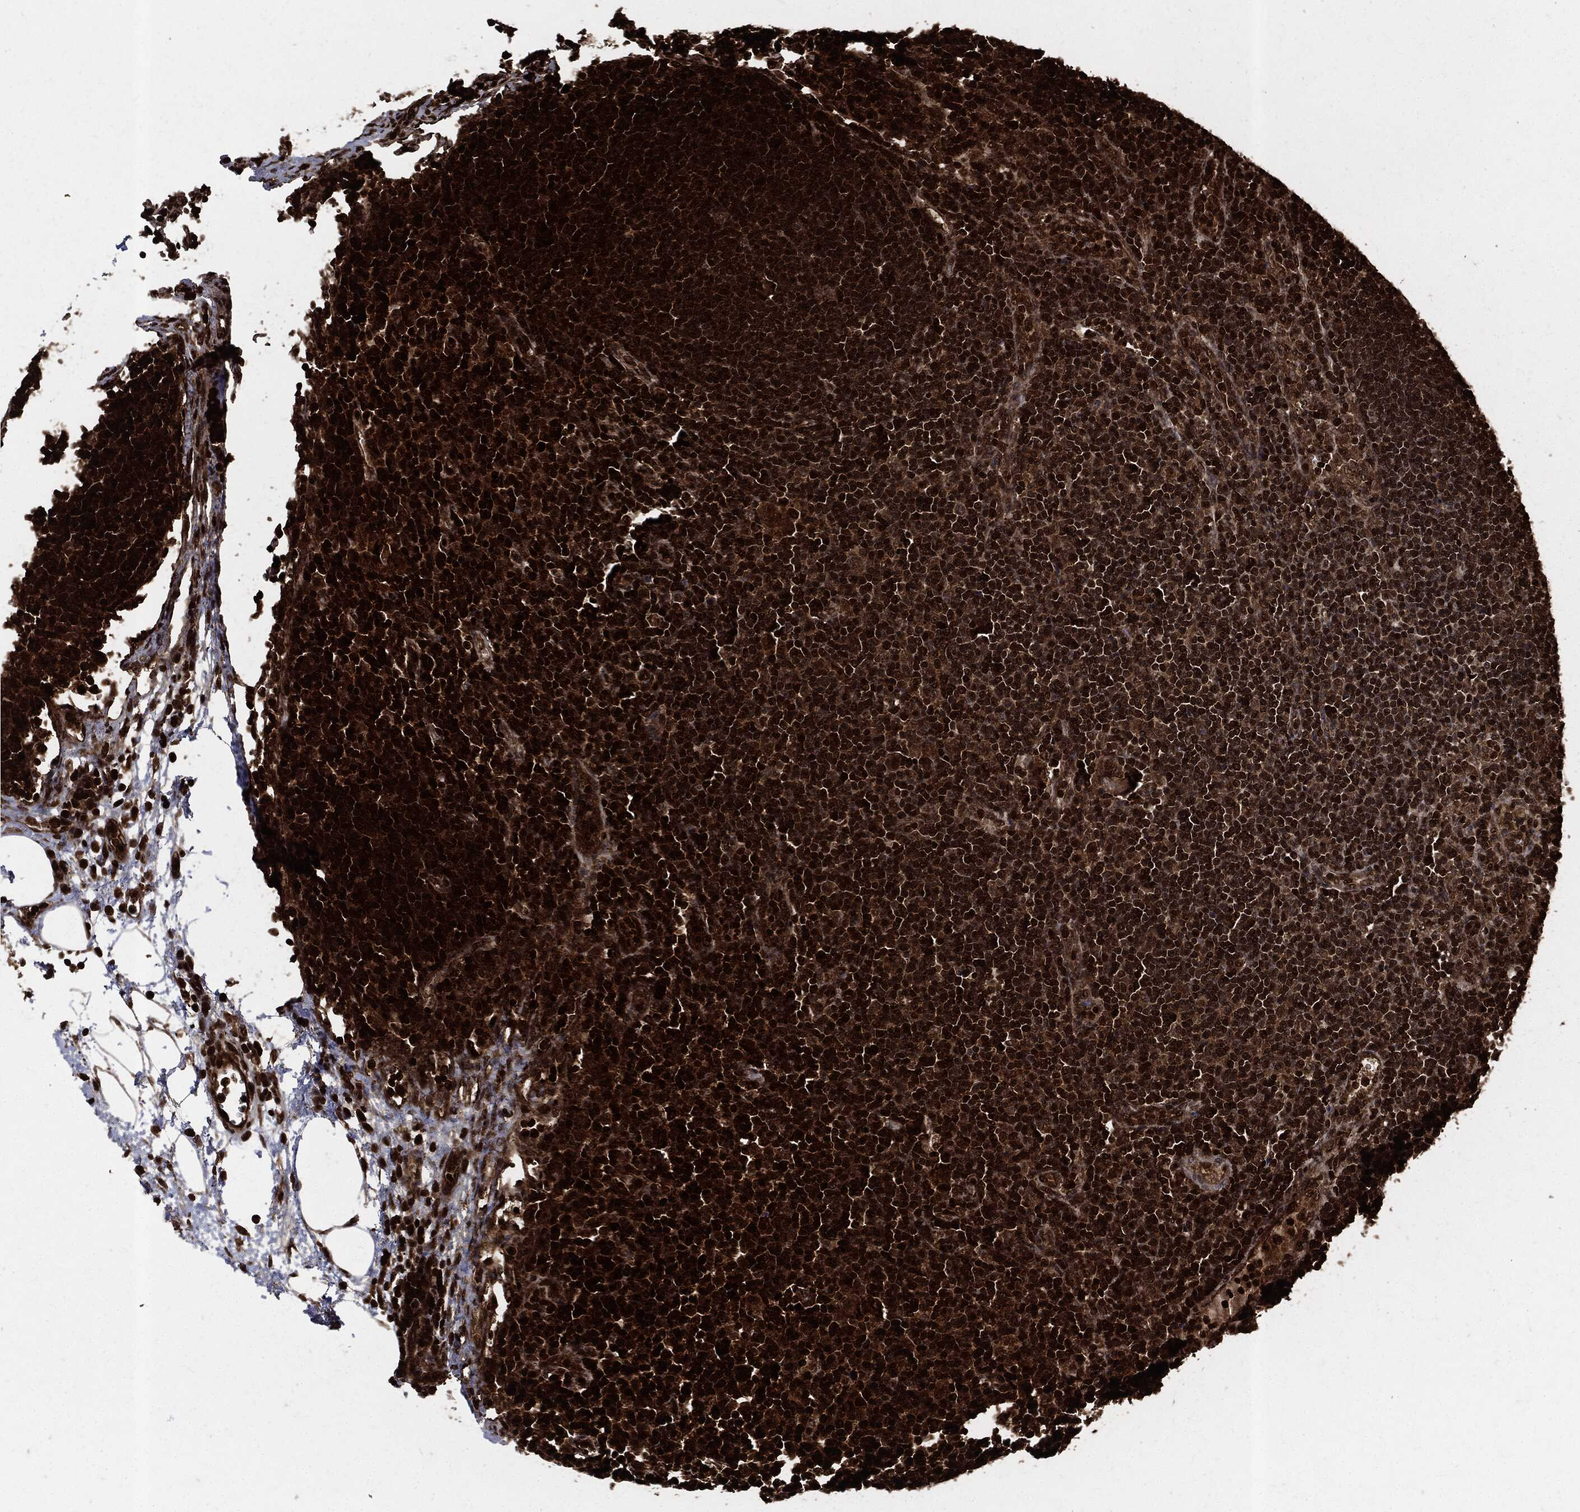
{"staining": {"intensity": "strong", "quantity": ">75%", "location": "cytoplasmic/membranous"}, "tissue": "lymph node", "cell_type": "Germinal center cells", "image_type": "normal", "snomed": [{"axis": "morphology", "description": "Normal tissue, NOS"}, {"axis": "topography", "description": "Lymph node"}], "caption": "Germinal center cells show high levels of strong cytoplasmic/membranous staining in about >75% of cells in unremarkable lymph node. (DAB IHC, brown staining for protein, blue staining for nuclei).", "gene": "YWHAB", "patient": {"sex": "female", "age": 67}}